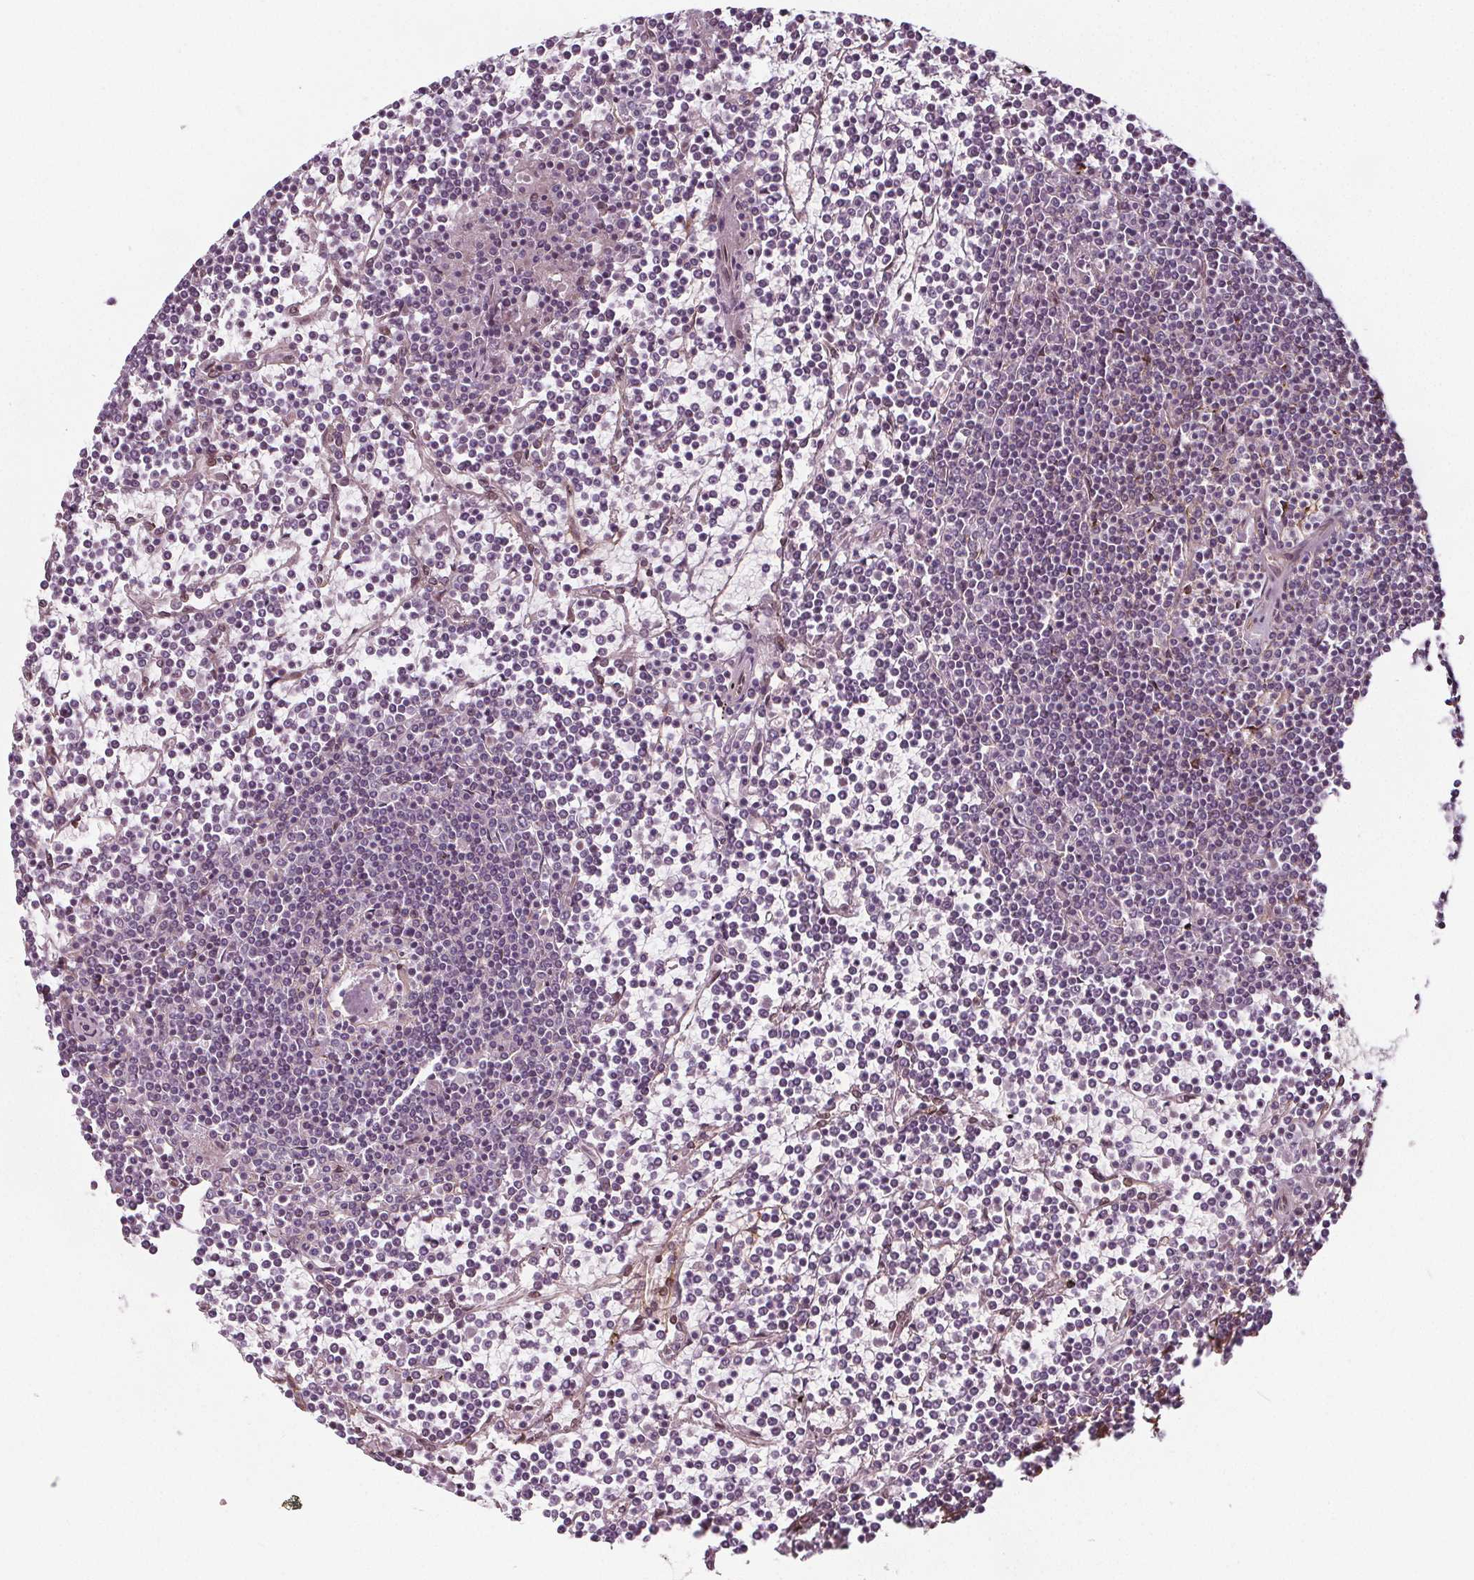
{"staining": {"intensity": "negative", "quantity": "none", "location": "none"}, "tissue": "lymphoma", "cell_type": "Tumor cells", "image_type": "cancer", "snomed": [{"axis": "morphology", "description": "Malignant lymphoma, non-Hodgkin's type, Low grade"}, {"axis": "topography", "description": "Spleen"}], "caption": "Tumor cells are negative for brown protein staining in malignant lymphoma, non-Hodgkin's type (low-grade).", "gene": "HAS1", "patient": {"sex": "female", "age": 19}}